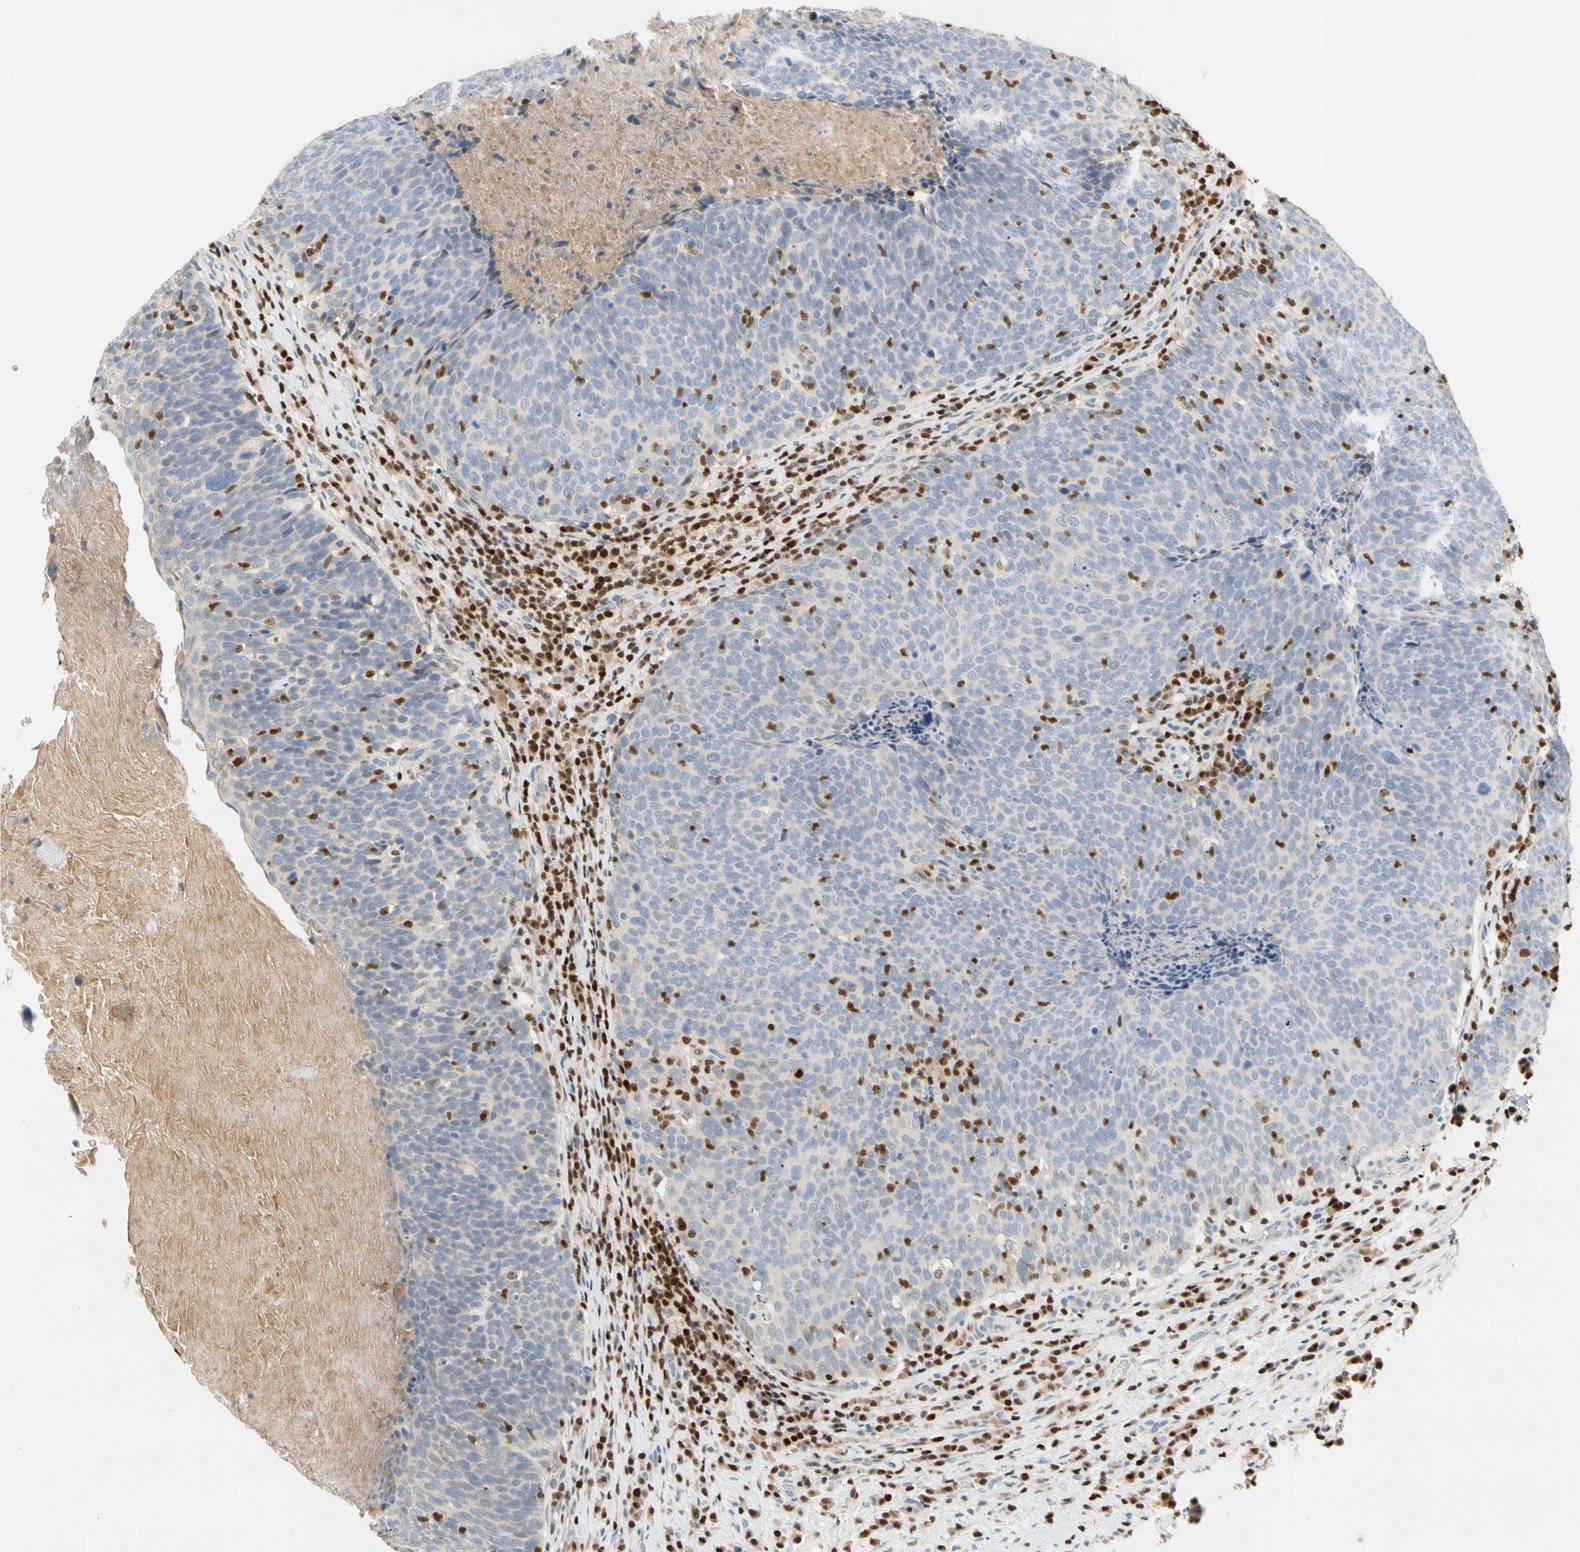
{"staining": {"intensity": "negative", "quantity": "none", "location": "none"}, "tissue": "head and neck cancer", "cell_type": "Tumor cells", "image_type": "cancer", "snomed": [{"axis": "morphology", "description": "Squamous cell carcinoma, NOS"}, {"axis": "morphology", "description": "Squamous cell carcinoma, metastatic, NOS"}, {"axis": "topography", "description": "Lymph node"}, {"axis": "topography", "description": "Head-Neck"}], "caption": "Immunohistochemical staining of head and neck cancer exhibits no significant positivity in tumor cells.", "gene": "SP140", "patient": {"sex": "male", "age": 62}}